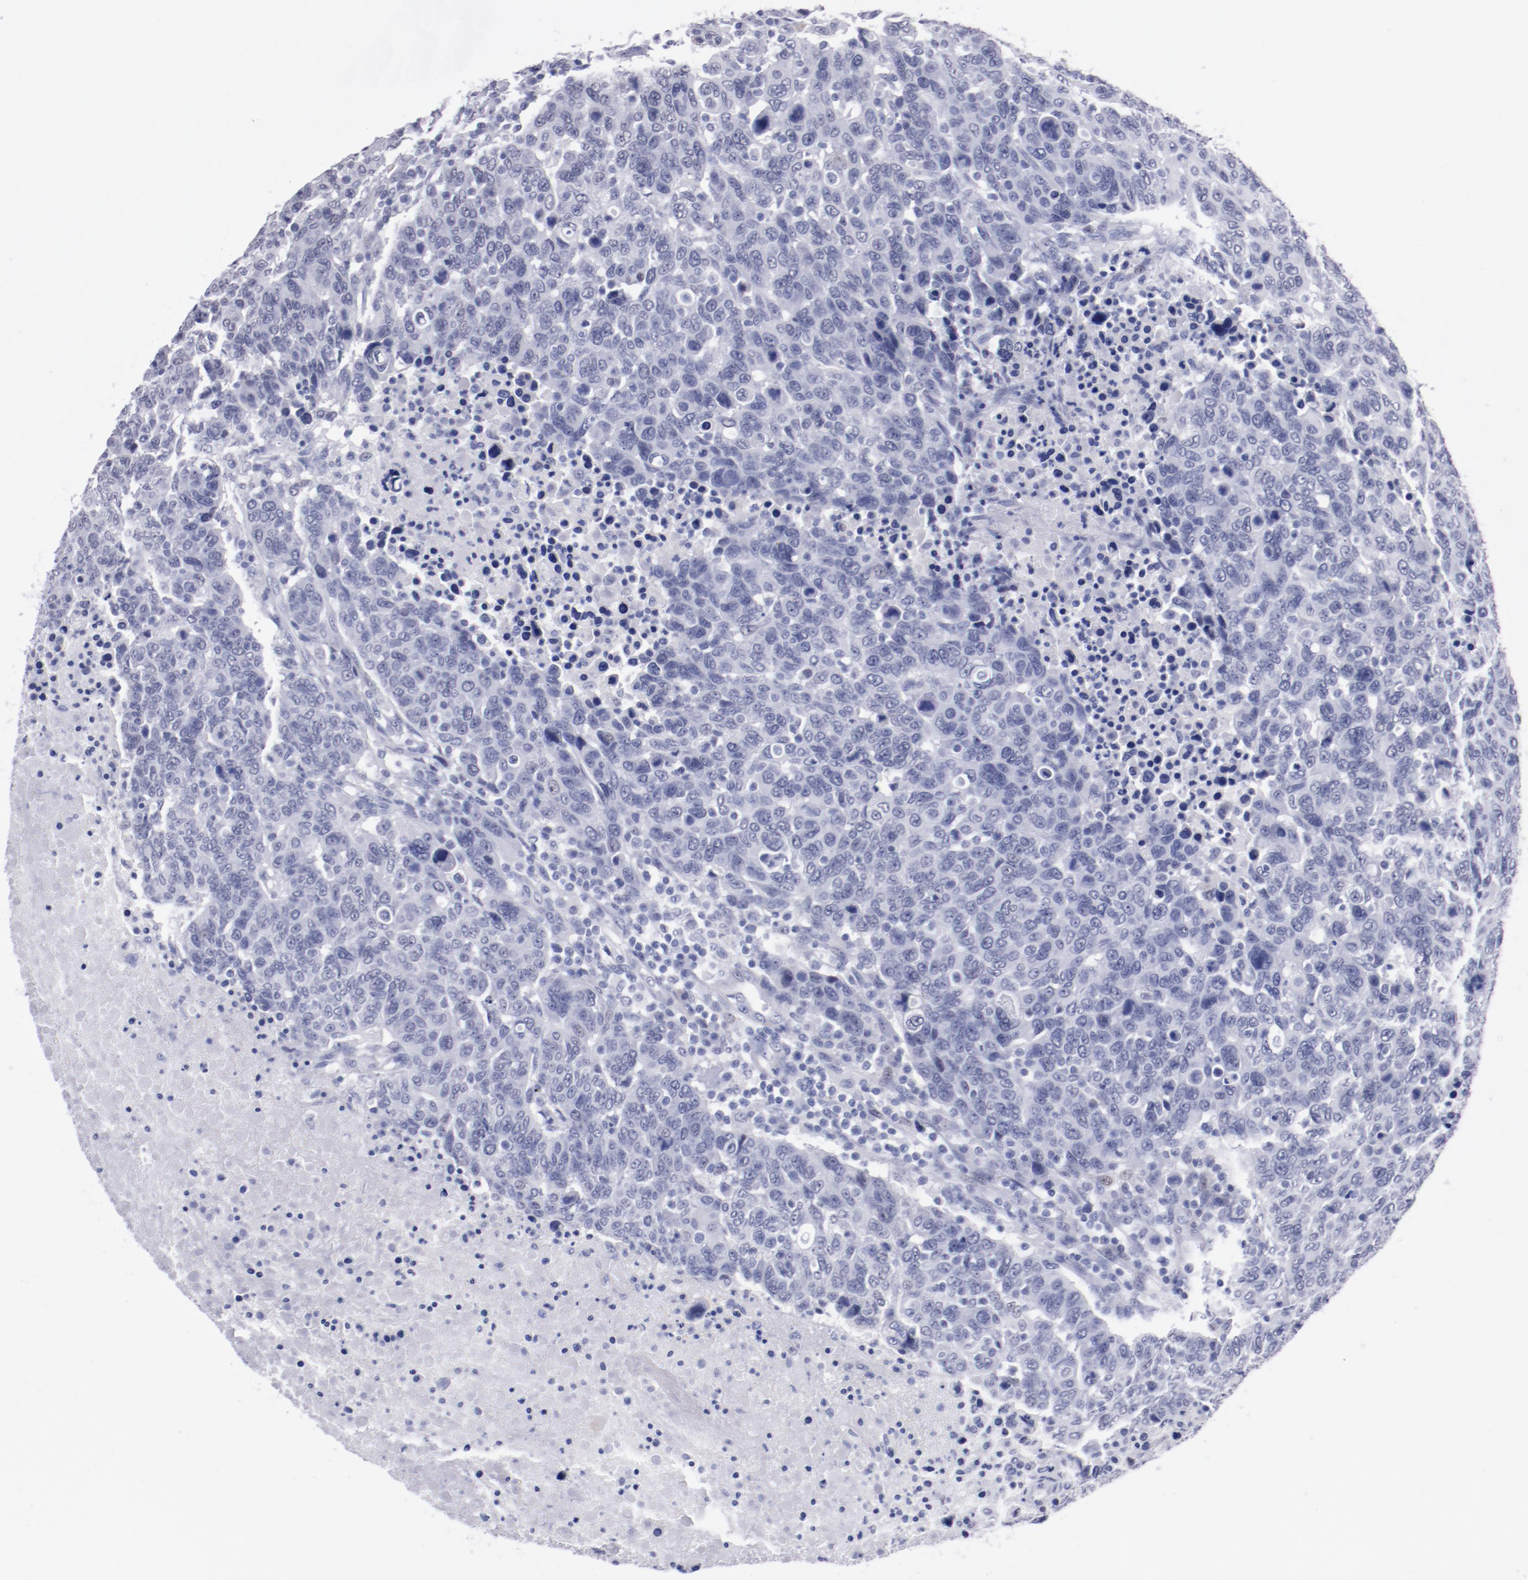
{"staining": {"intensity": "negative", "quantity": "none", "location": "none"}, "tissue": "breast cancer", "cell_type": "Tumor cells", "image_type": "cancer", "snomed": [{"axis": "morphology", "description": "Duct carcinoma"}, {"axis": "topography", "description": "Breast"}], "caption": "A histopathology image of human breast infiltrating ductal carcinoma is negative for staining in tumor cells.", "gene": "HNF1B", "patient": {"sex": "female", "age": 37}}